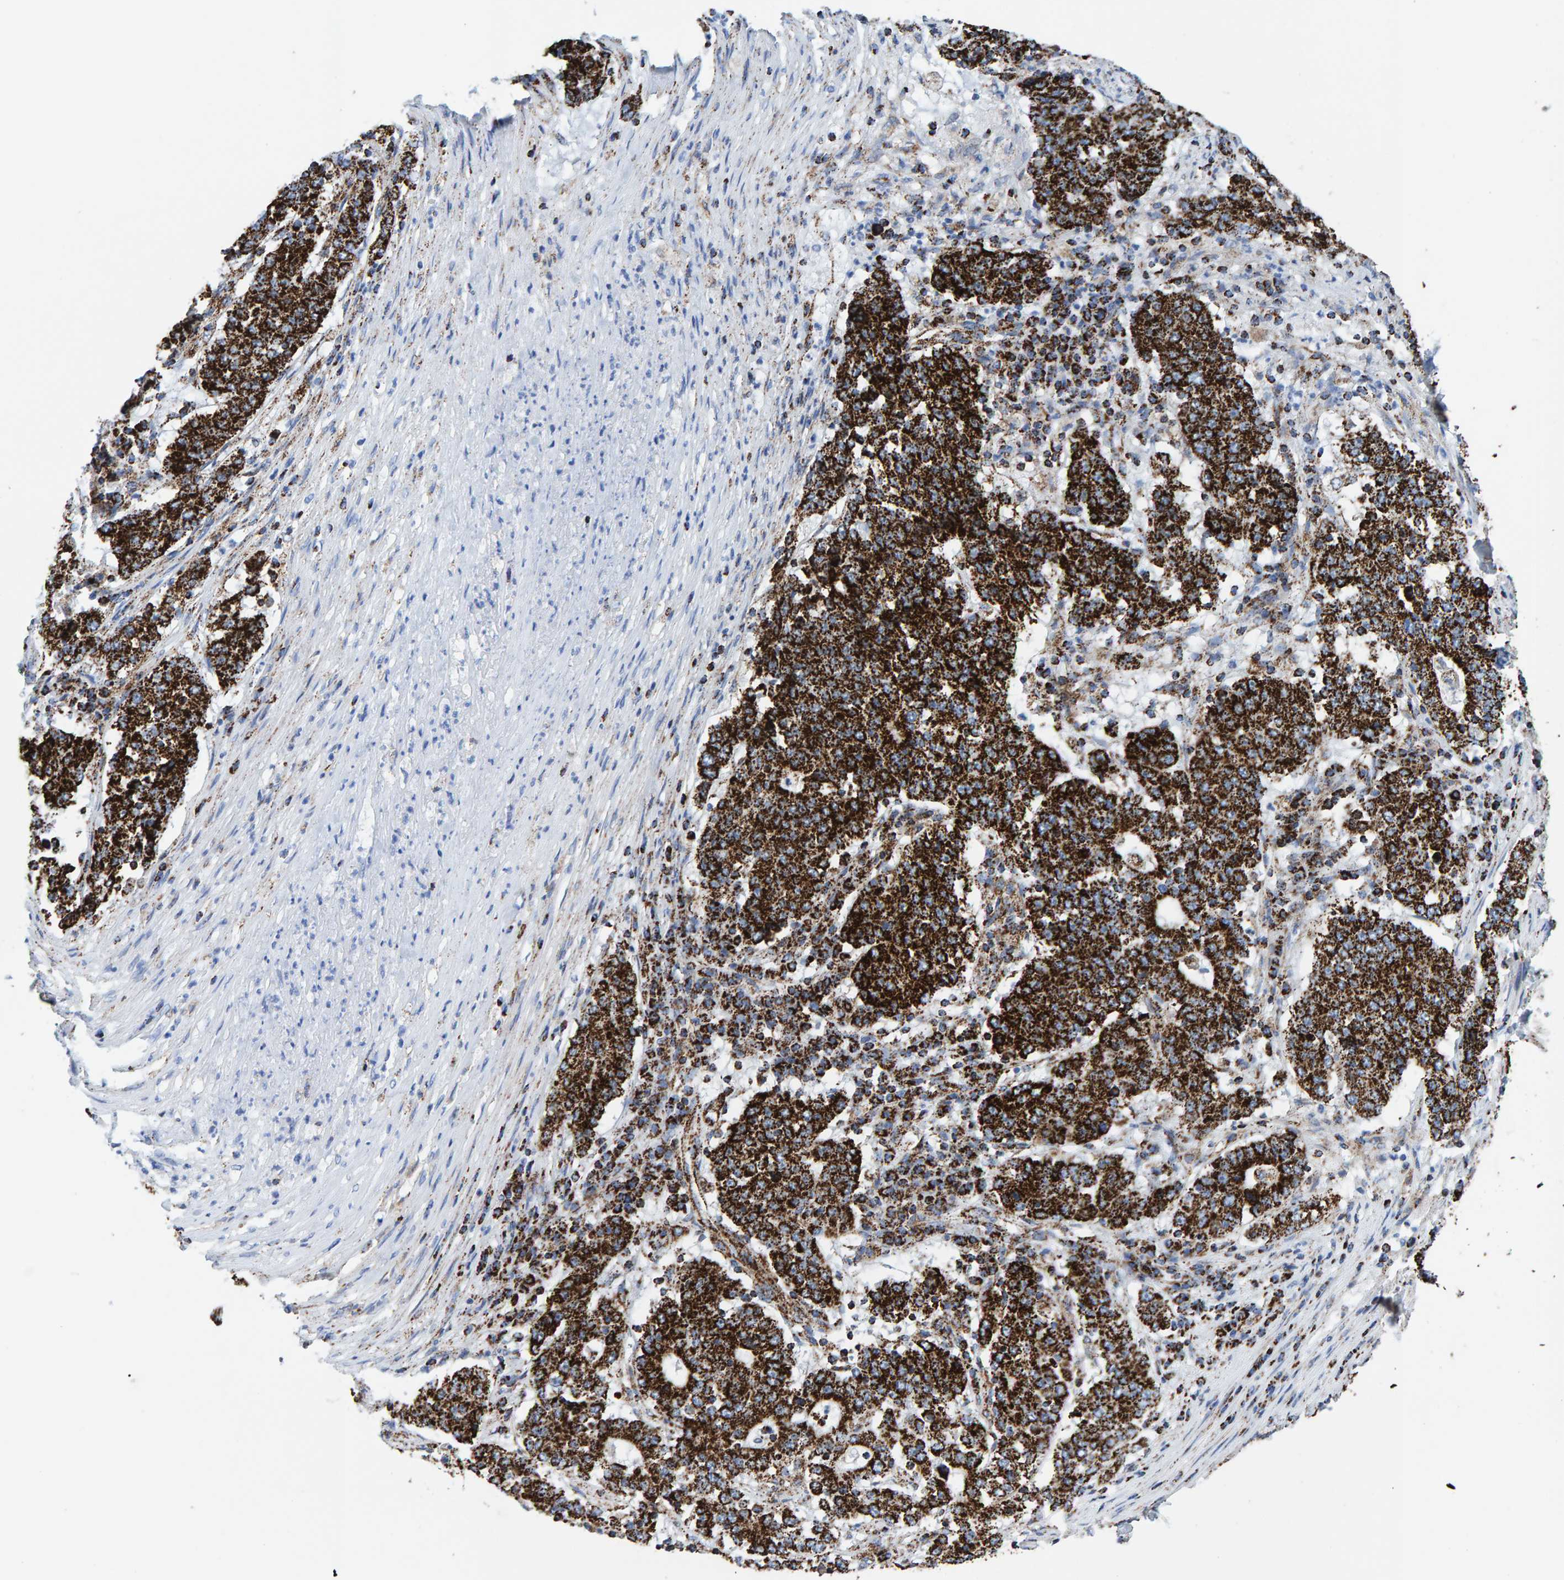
{"staining": {"intensity": "strong", "quantity": ">75%", "location": "cytoplasmic/membranous"}, "tissue": "stomach cancer", "cell_type": "Tumor cells", "image_type": "cancer", "snomed": [{"axis": "morphology", "description": "Adenocarcinoma, NOS"}, {"axis": "topography", "description": "Stomach"}], "caption": "High-magnification brightfield microscopy of stomach cancer stained with DAB (brown) and counterstained with hematoxylin (blue). tumor cells exhibit strong cytoplasmic/membranous positivity is identified in about>75% of cells.", "gene": "ENSG00000262660", "patient": {"sex": "male", "age": 59}}